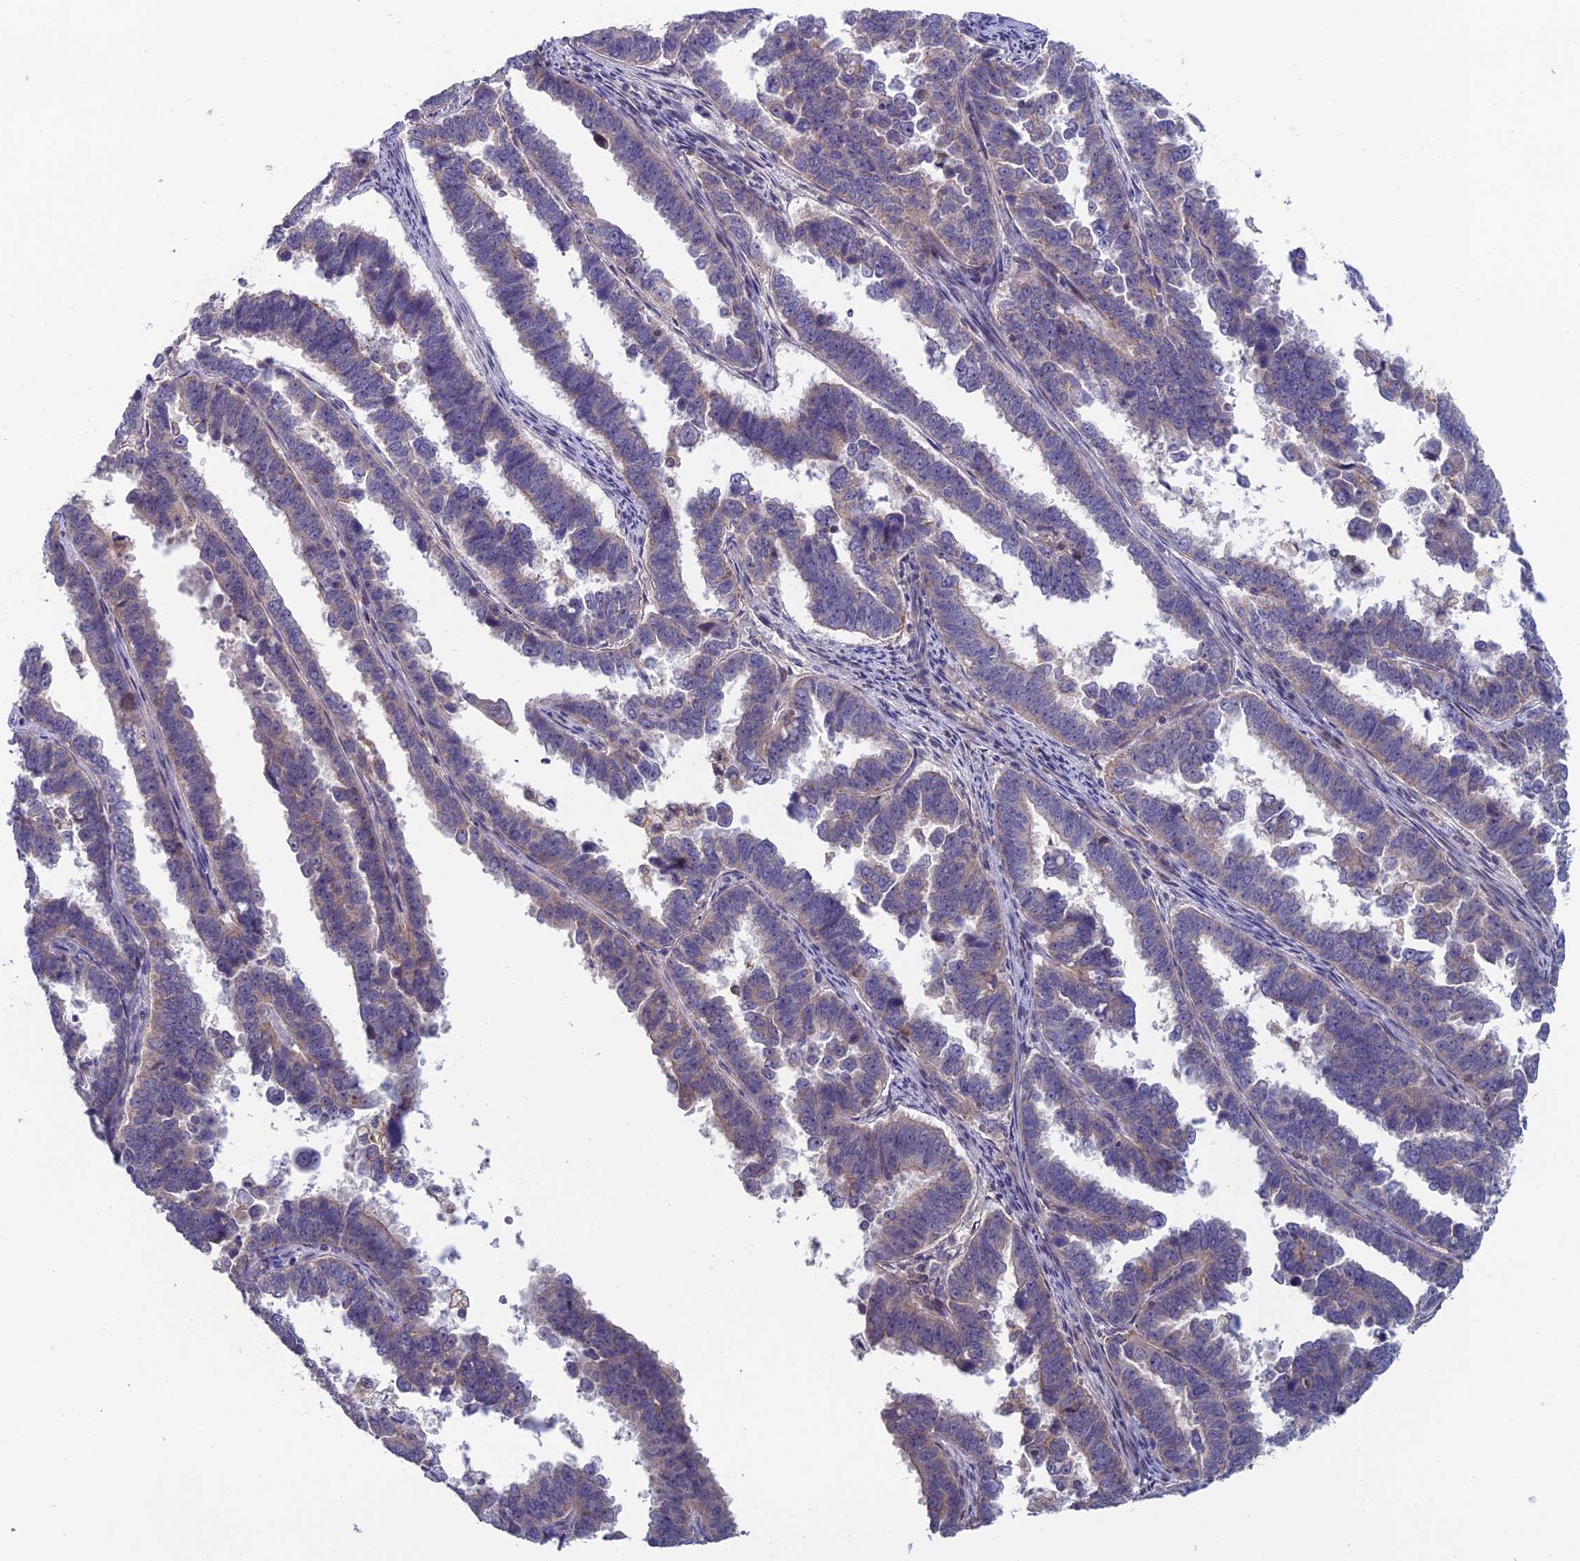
{"staining": {"intensity": "weak", "quantity": "25%-75%", "location": "cytoplasmic/membranous"}, "tissue": "endometrial cancer", "cell_type": "Tumor cells", "image_type": "cancer", "snomed": [{"axis": "morphology", "description": "Adenocarcinoma, NOS"}, {"axis": "topography", "description": "Endometrium"}], "caption": "About 25%-75% of tumor cells in endometrial cancer (adenocarcinoma) demonstrate weak cytoplasmic/membranous protein positivity as visualized by brown immunohistochemical staining.", "gene": "USP37", "patient": {"sex": "female", "age": 75}}